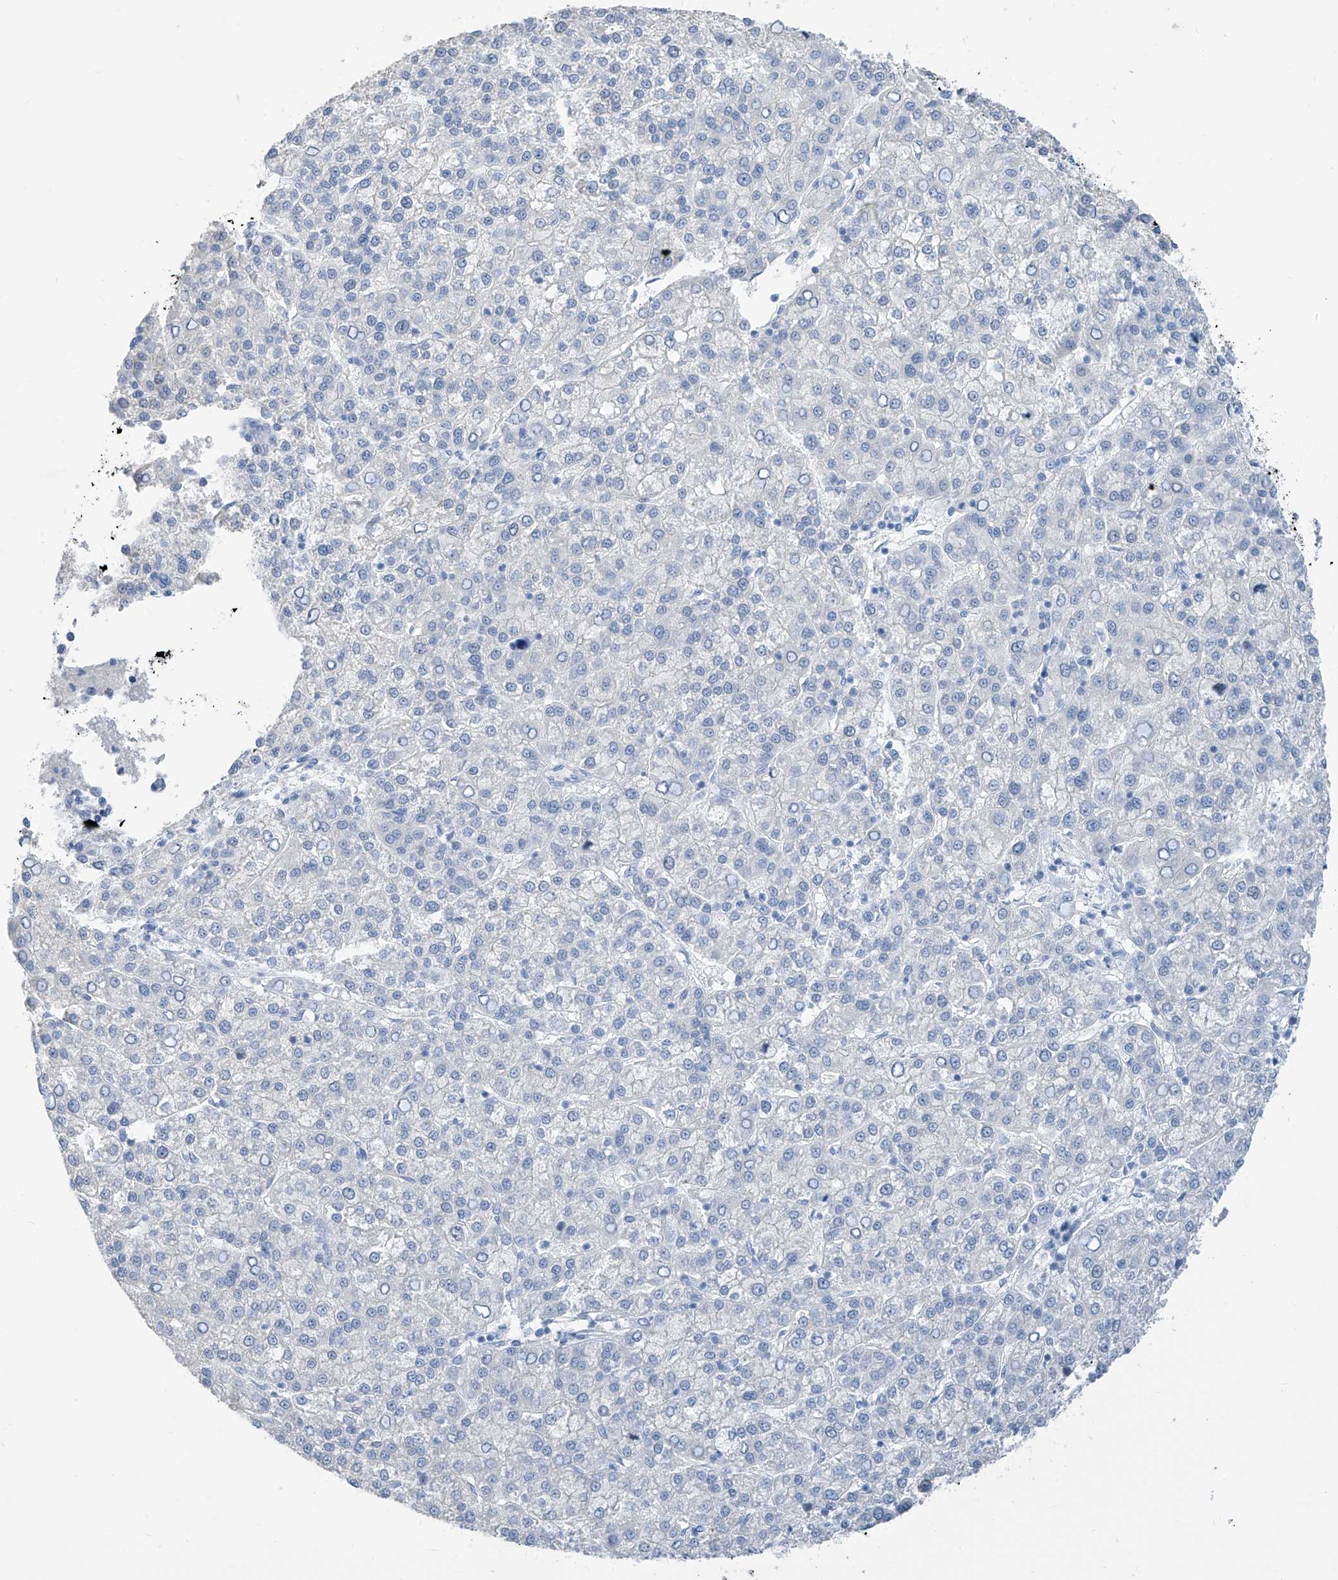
{"staining": {"intensity": "negative", "quantity": "none", "location": "none"}, "tissue": "liver cancer", "cell_type": "Tumor cells", "image_type": "cancer", "snomed": [{"axis": "morphology", "description": "Carcinoma, Hepatocellular, NOS"}, {"axis": "topography", "description": "Liver"}], "caption": "Immunohistochemical staining of liver cancer reveals no significant staining in tumor cells.", "gene": "SGO2", "patient": {"sex": "female", "age": 58}}